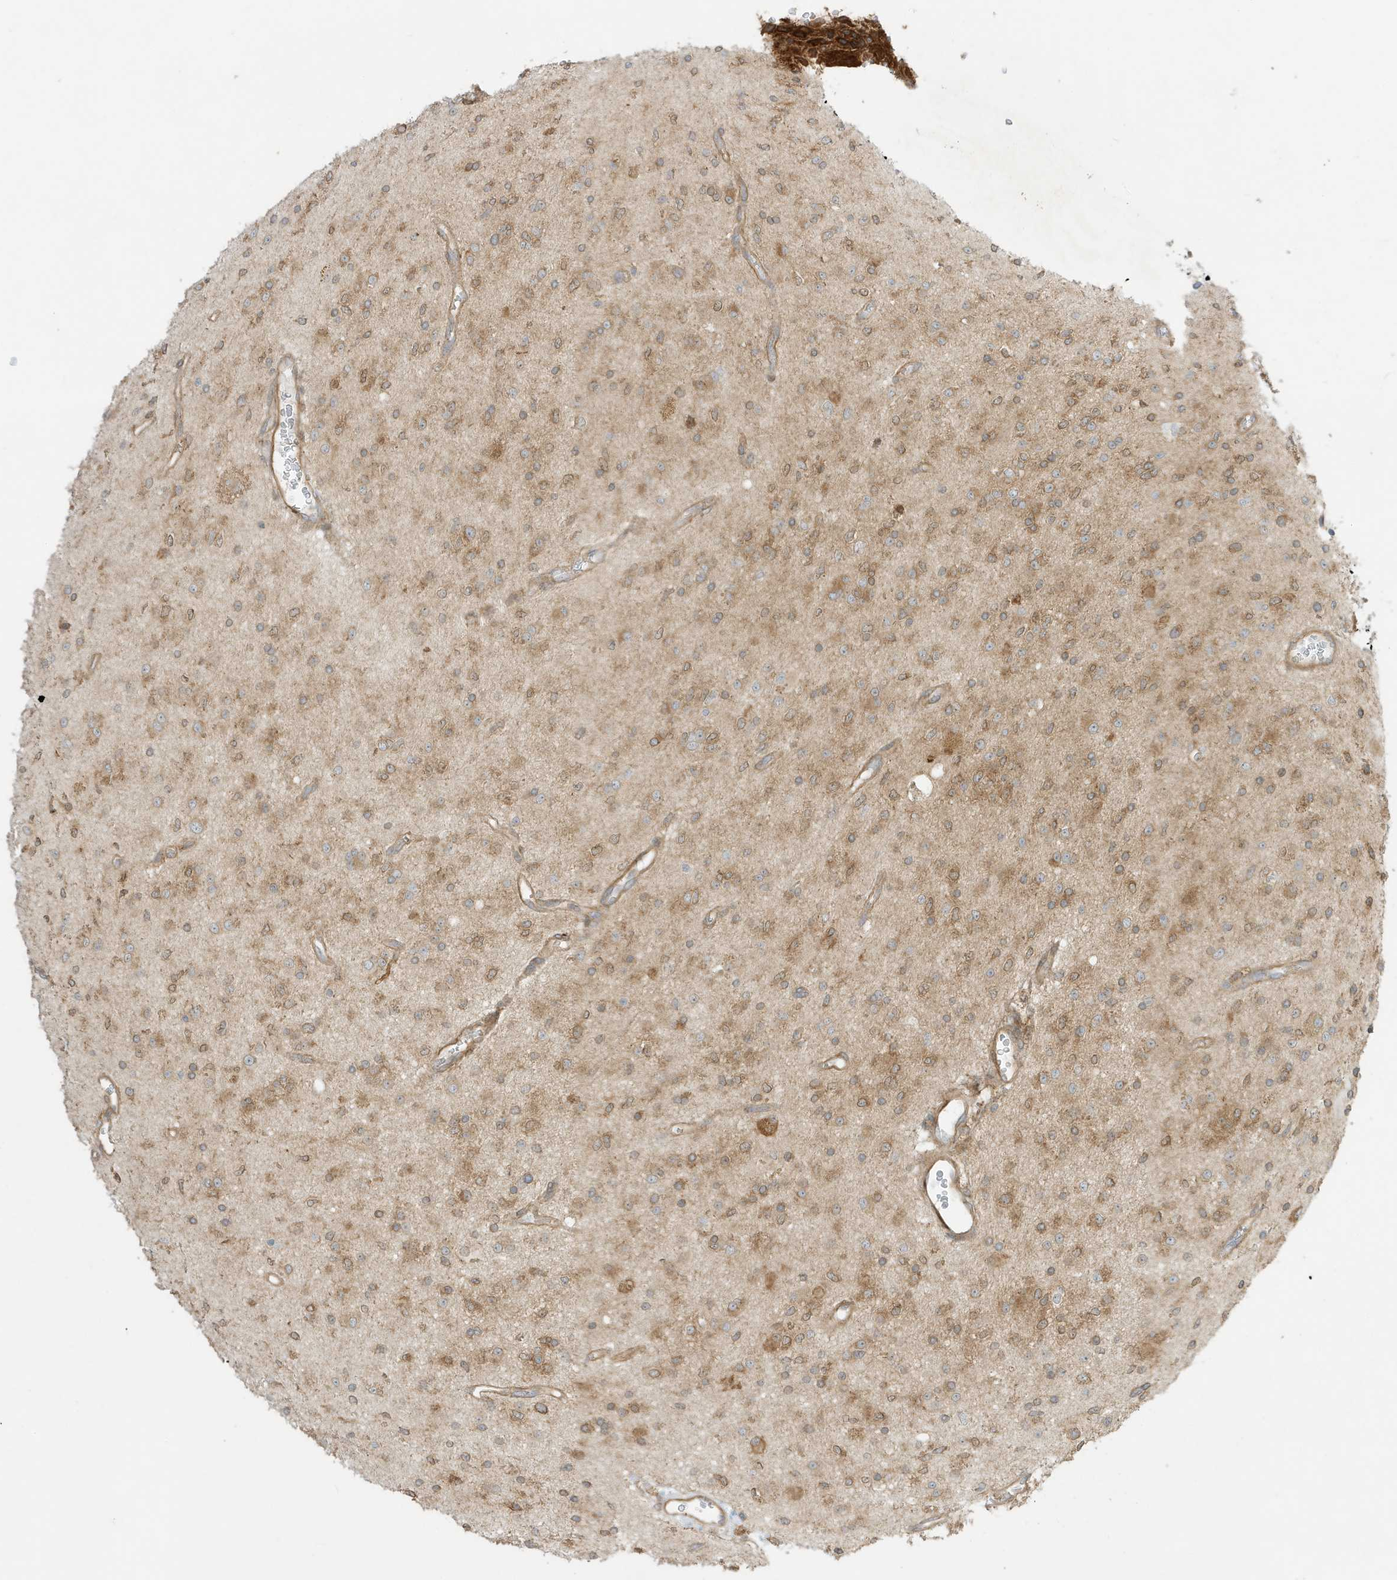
{"staining": {"intensity": "moderate", "quantity": ">75%", "location": "cytoplasmic/membranous"}, "tissue": "glioma", "cell_type": "Tumor cells", "image_type": "cancer", "snomed": [{"axis": "morphology", "description": "Glioma, malignant, High grade"}, {"axis": "topography", "description": "Brain"}], "caption": "High-grade glioma (malignant) stained with a brown dye reveals moderate cytoplasmic/membranous positive positivity in about >75% of tumor cells.", "gene": "SCARF2", "patient": {"sex": "male", "age": 34}}